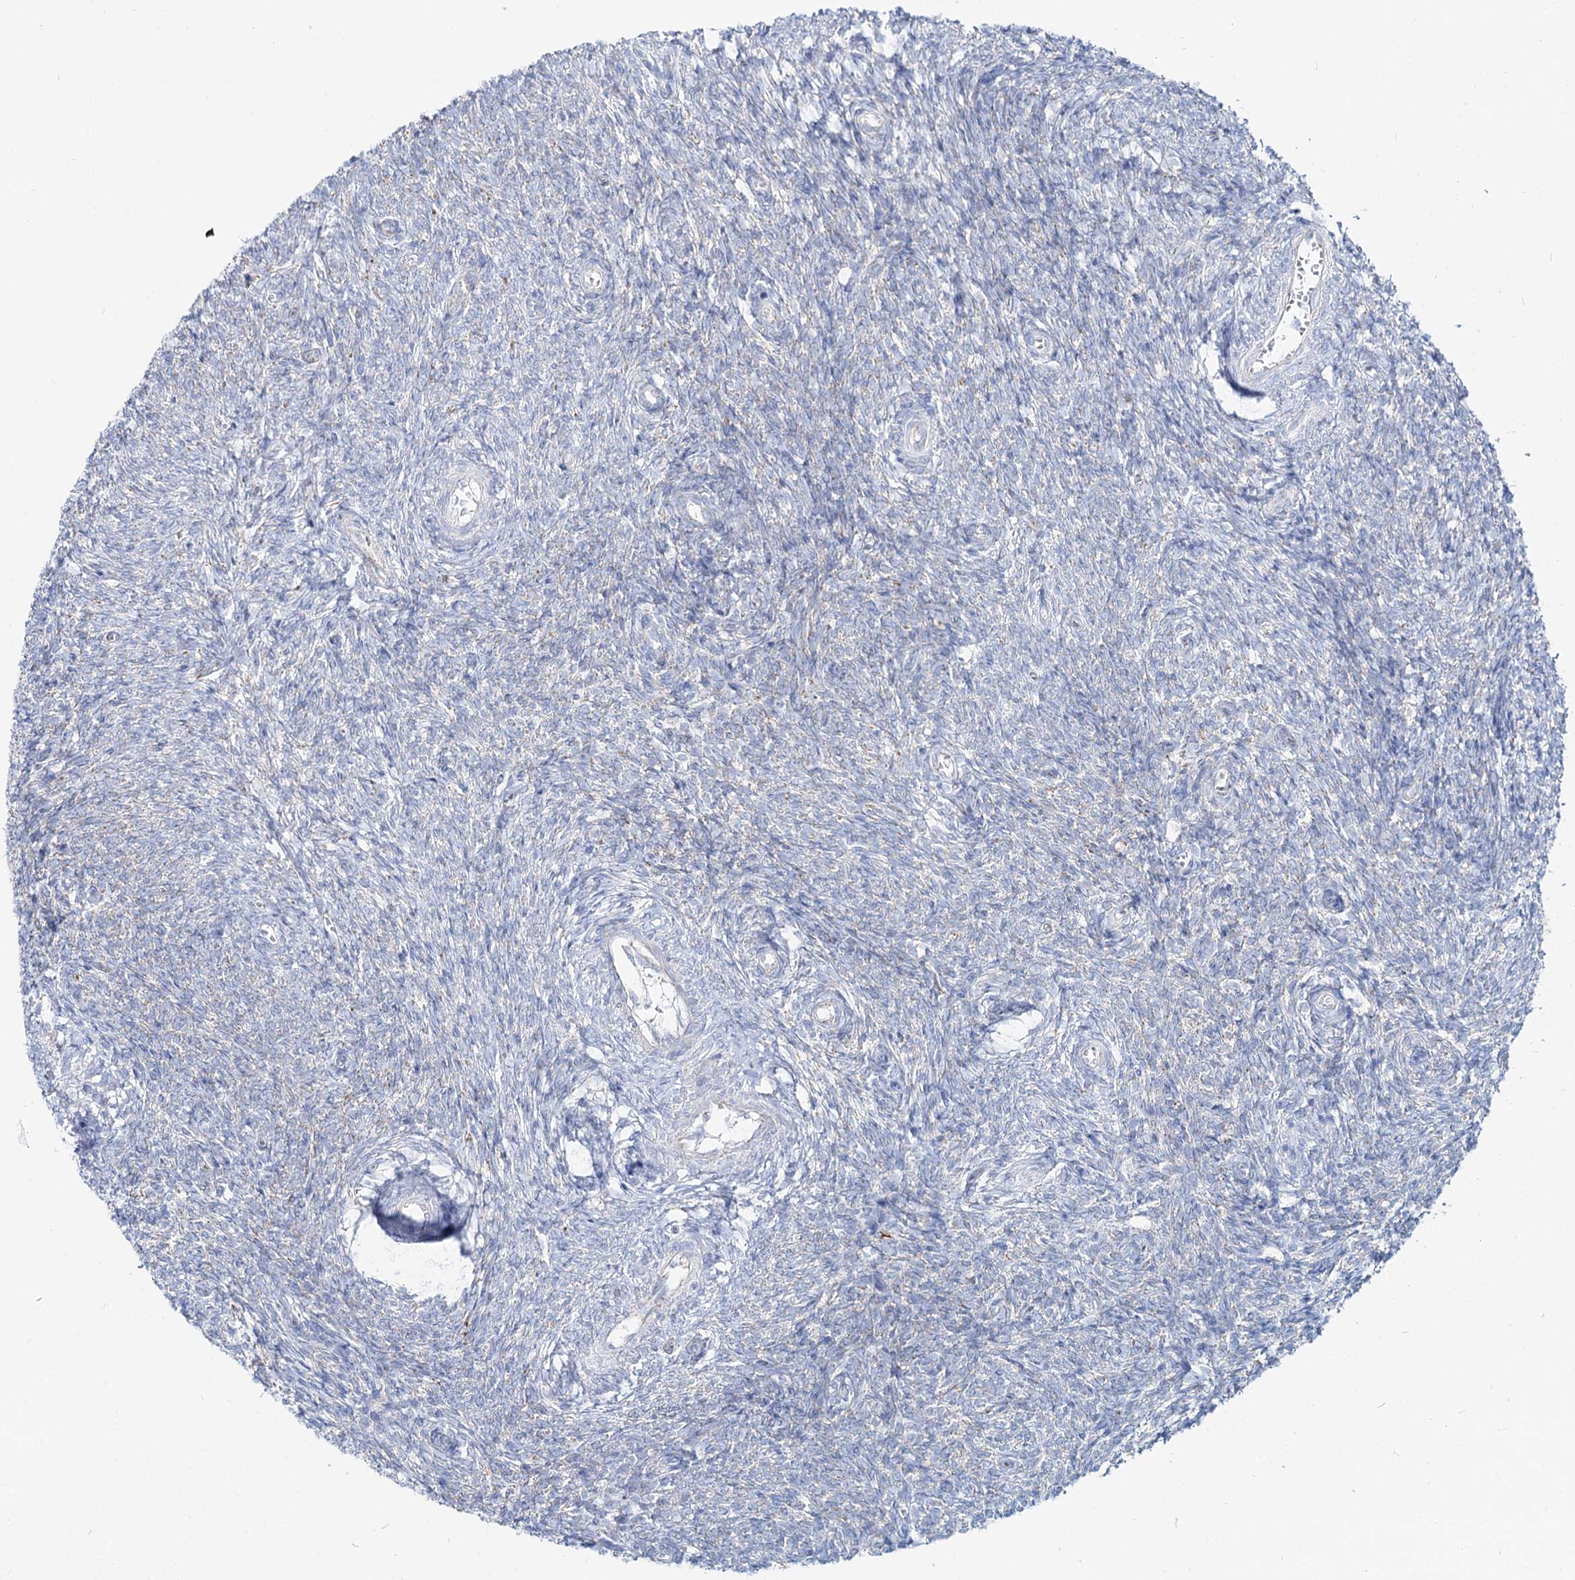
{"staining": {"intensity": "negative", "quantity": "none", "location": "none"}, "tissue": "ovary", "cell_type": "Ovarian stroma cells", "image_type": "normal", "snomed": [{"axis": "morphology", "description": "Normal tissue, NOS"}, {"axis": "topography", "description": "Ovary"}], "caption": "The immunohistochemistry (IHC) micrograph has no significant positivity in ovarian stroma cells of ovary. The staining was performed using DAB (3,3'-diaminobenzidine) to visualize the protein expression in brown, while the nuclei were stained in blue with hematoxylin (Magnification: 20x).", "gene": "MCCC2", "patient": {"sex": "female", "age": 44}}